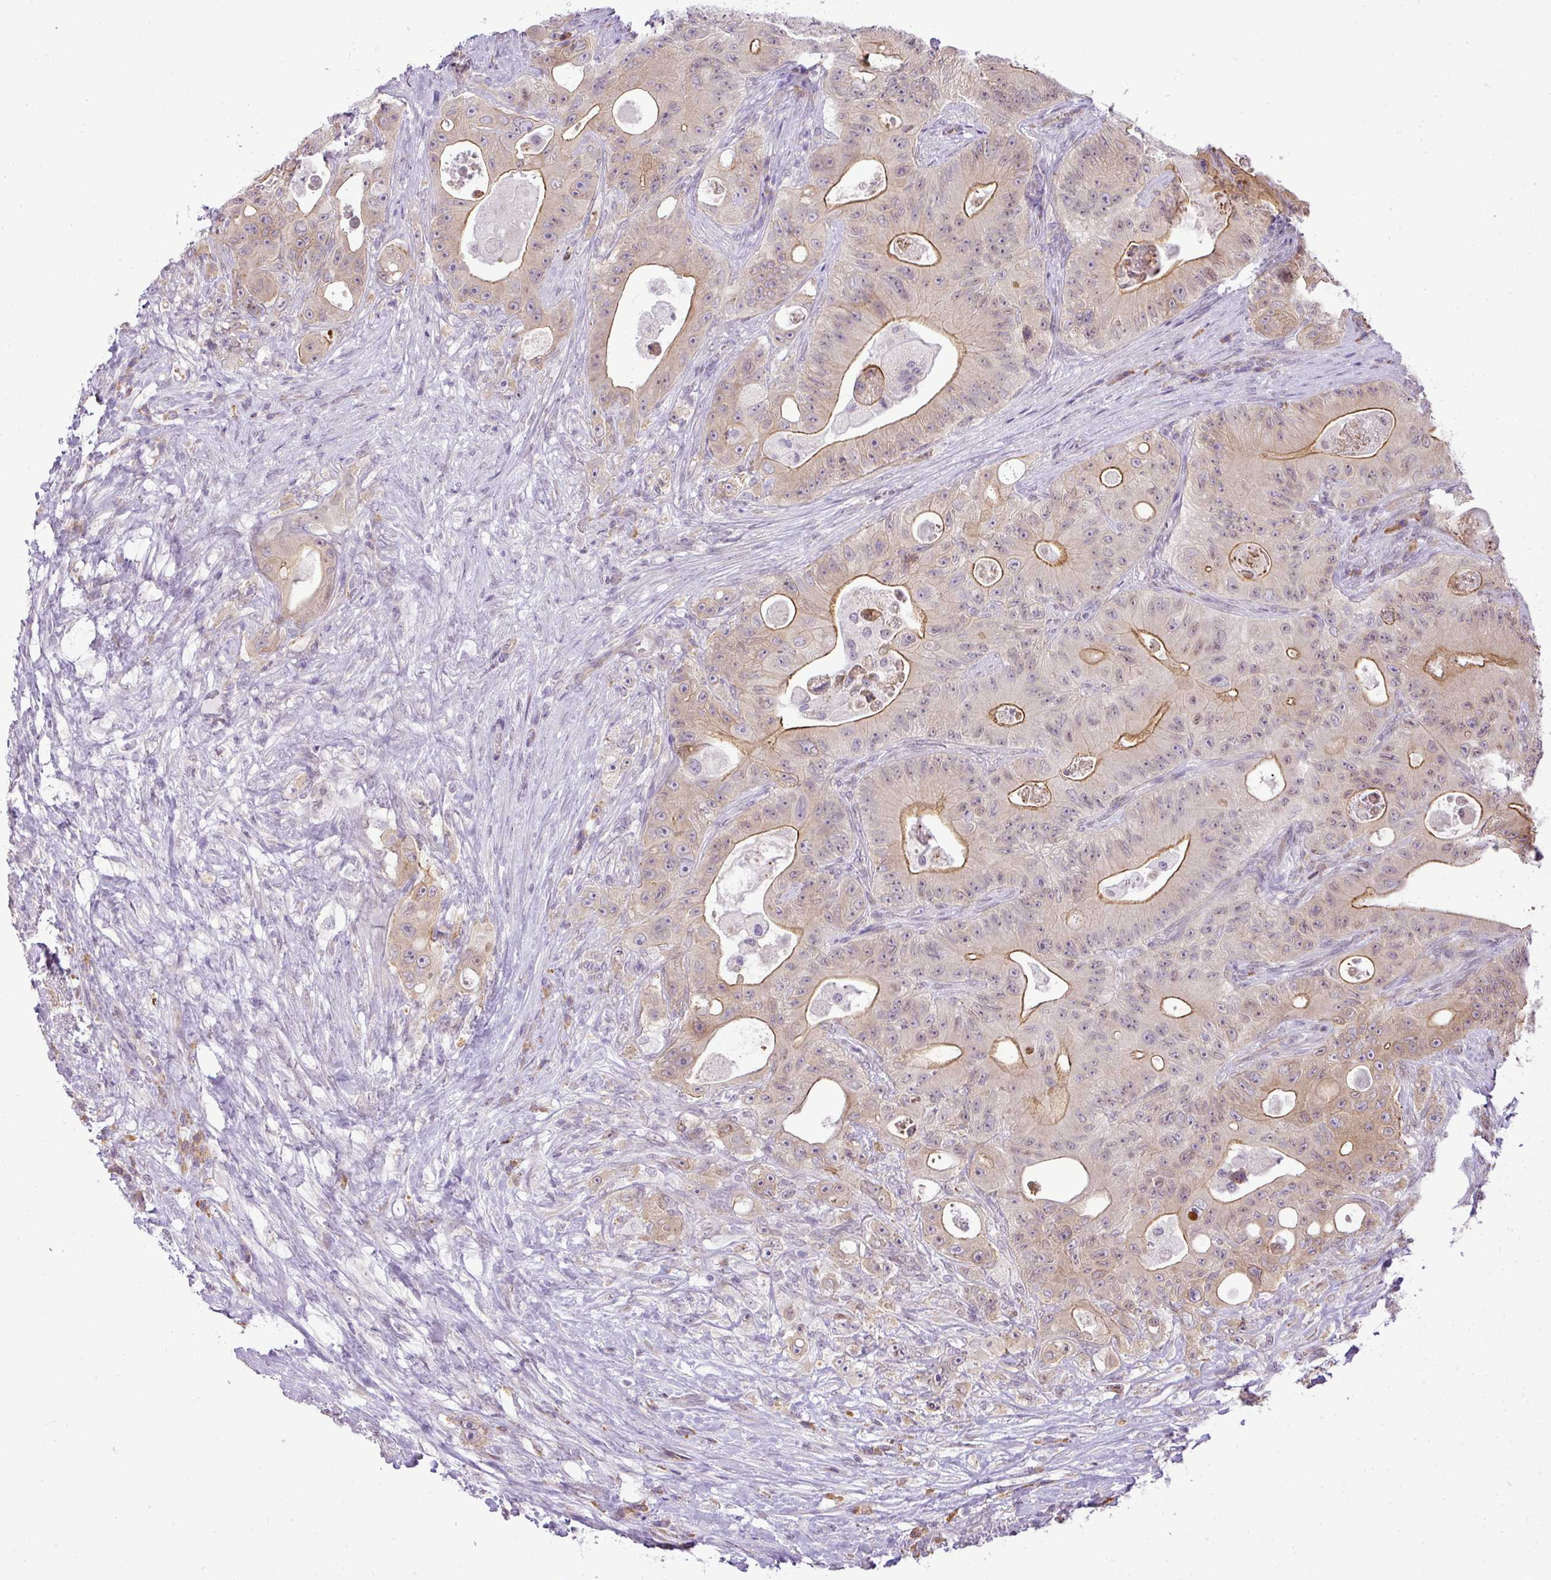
{"staining": {"intensity": "moderate", "quantity": "<25%", "location": "cytoplasmic/membranous"}, "tissue": "colorectal cancer", "cell_type": "Tumor cells", "image_type": "cancer", "snomed": [{"axis": "morphology", "description": "Adenocarcinoma, NOS"}, {"axis": "topography", "description": "Colon"}], "caption": "An immunohistochemistry image of tumor tissue is shown. Protein staining in brown highlights moderate cytoplasmic/membranous positivity in adenocarcinoma (colorectal) within tumor cells. The protein is stained brown, and the nuclei are stained in blue (DAB IHC with brightfield microscopy, high magnification).", "gene": "COX18", "patient": {"sex": "female", "age": 46}}